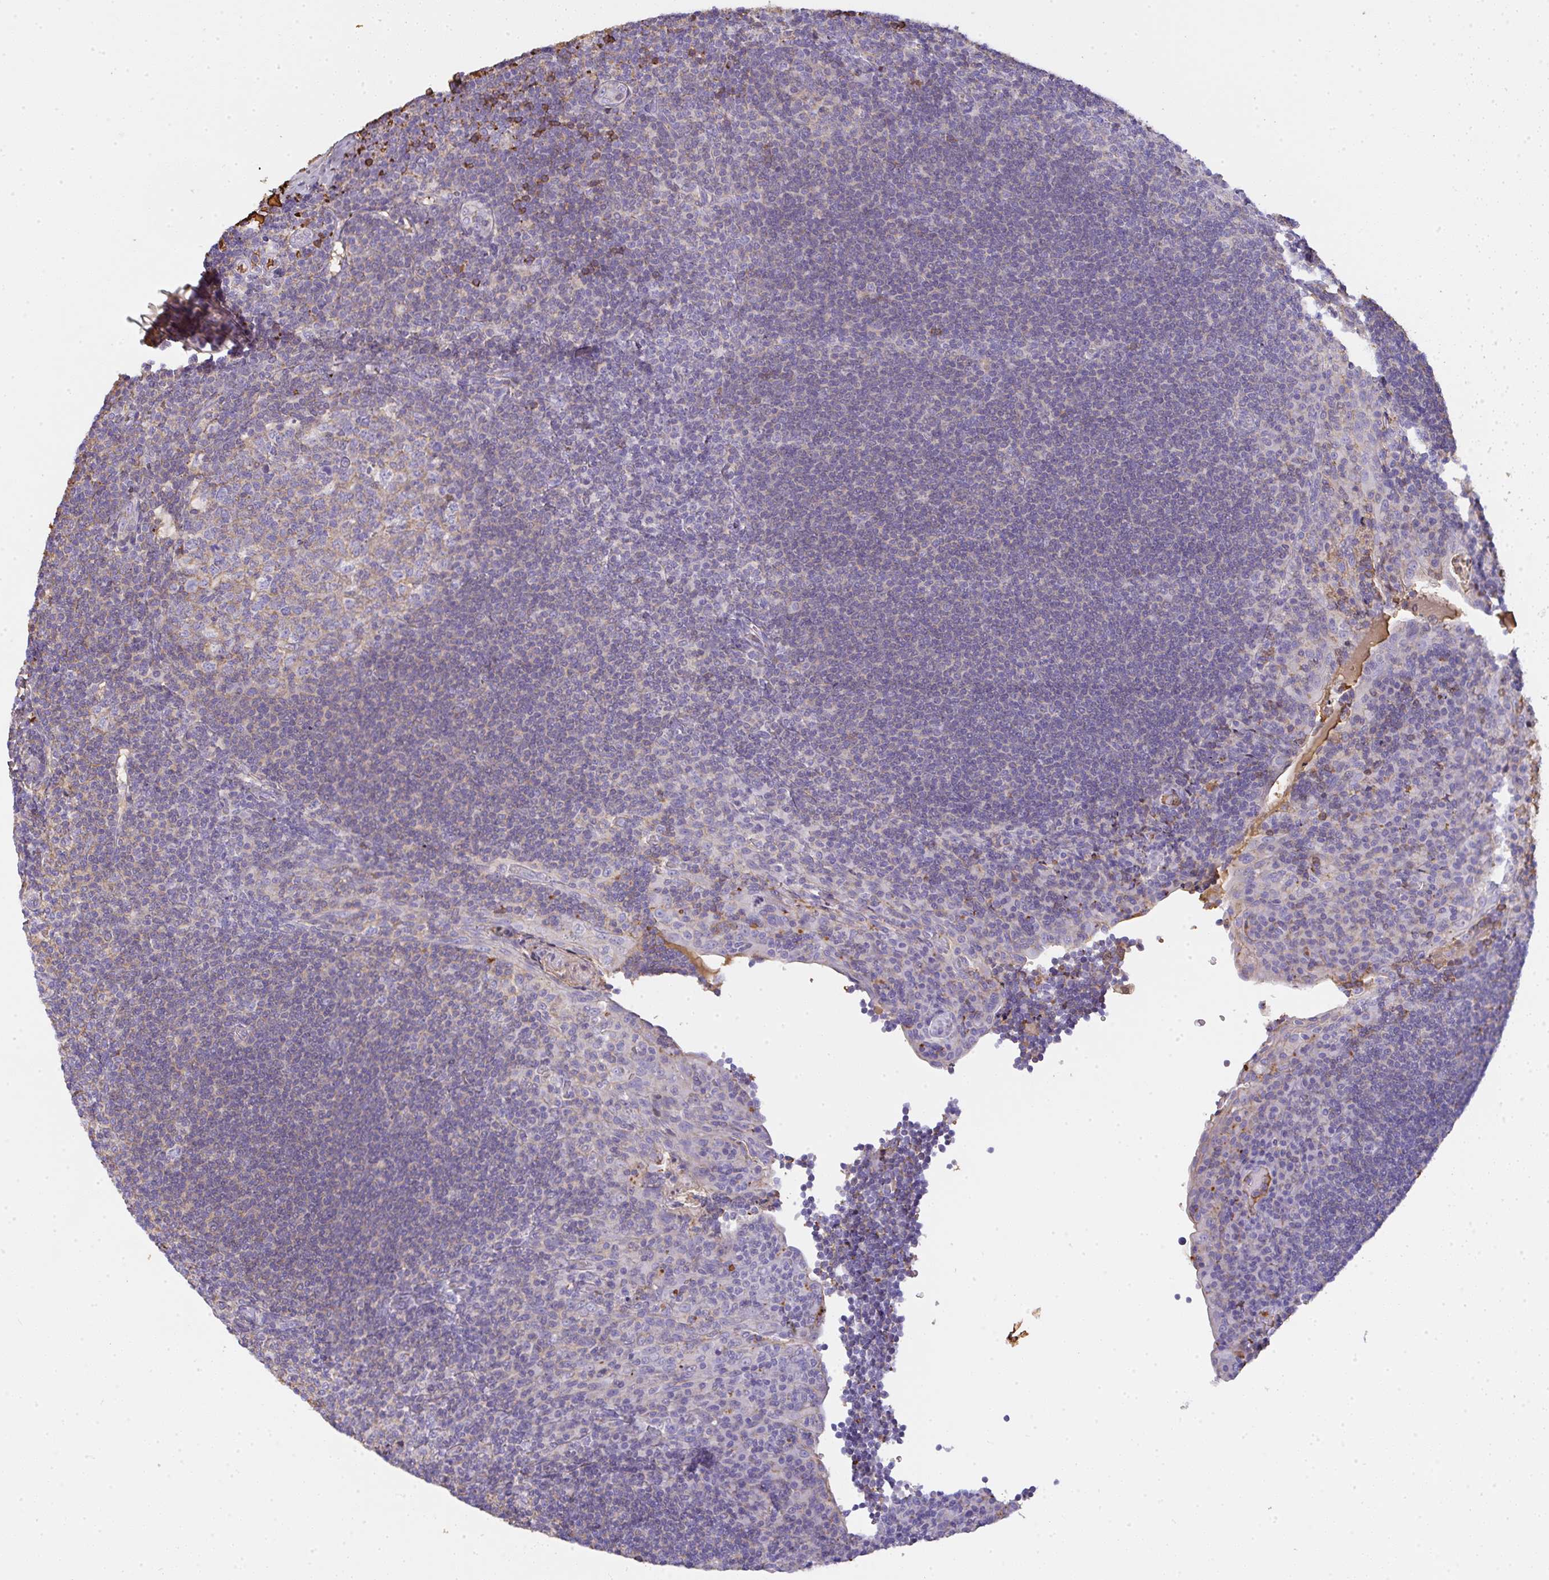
{"staining": {"intensity": "weak", "quantity": "25%-75%", "location": "cytoplasmic/membranous"}, "tissue": "tonsil", "cell_type": "Germinal center cells", "image_type": "normal", "snomed": [{"axis": "morphology", "description": "Normal tissue, NOS"}, {"axis": "topography", "description": "Tonsil"}], "caption": "Tonsil stained with a brown dye reveals weak cytoplasmic/membranous positive positivity in about 25%-75% of germinal center cells.", "gene": "SMYD5", "patient": {"sex": "male", "age": 17}}